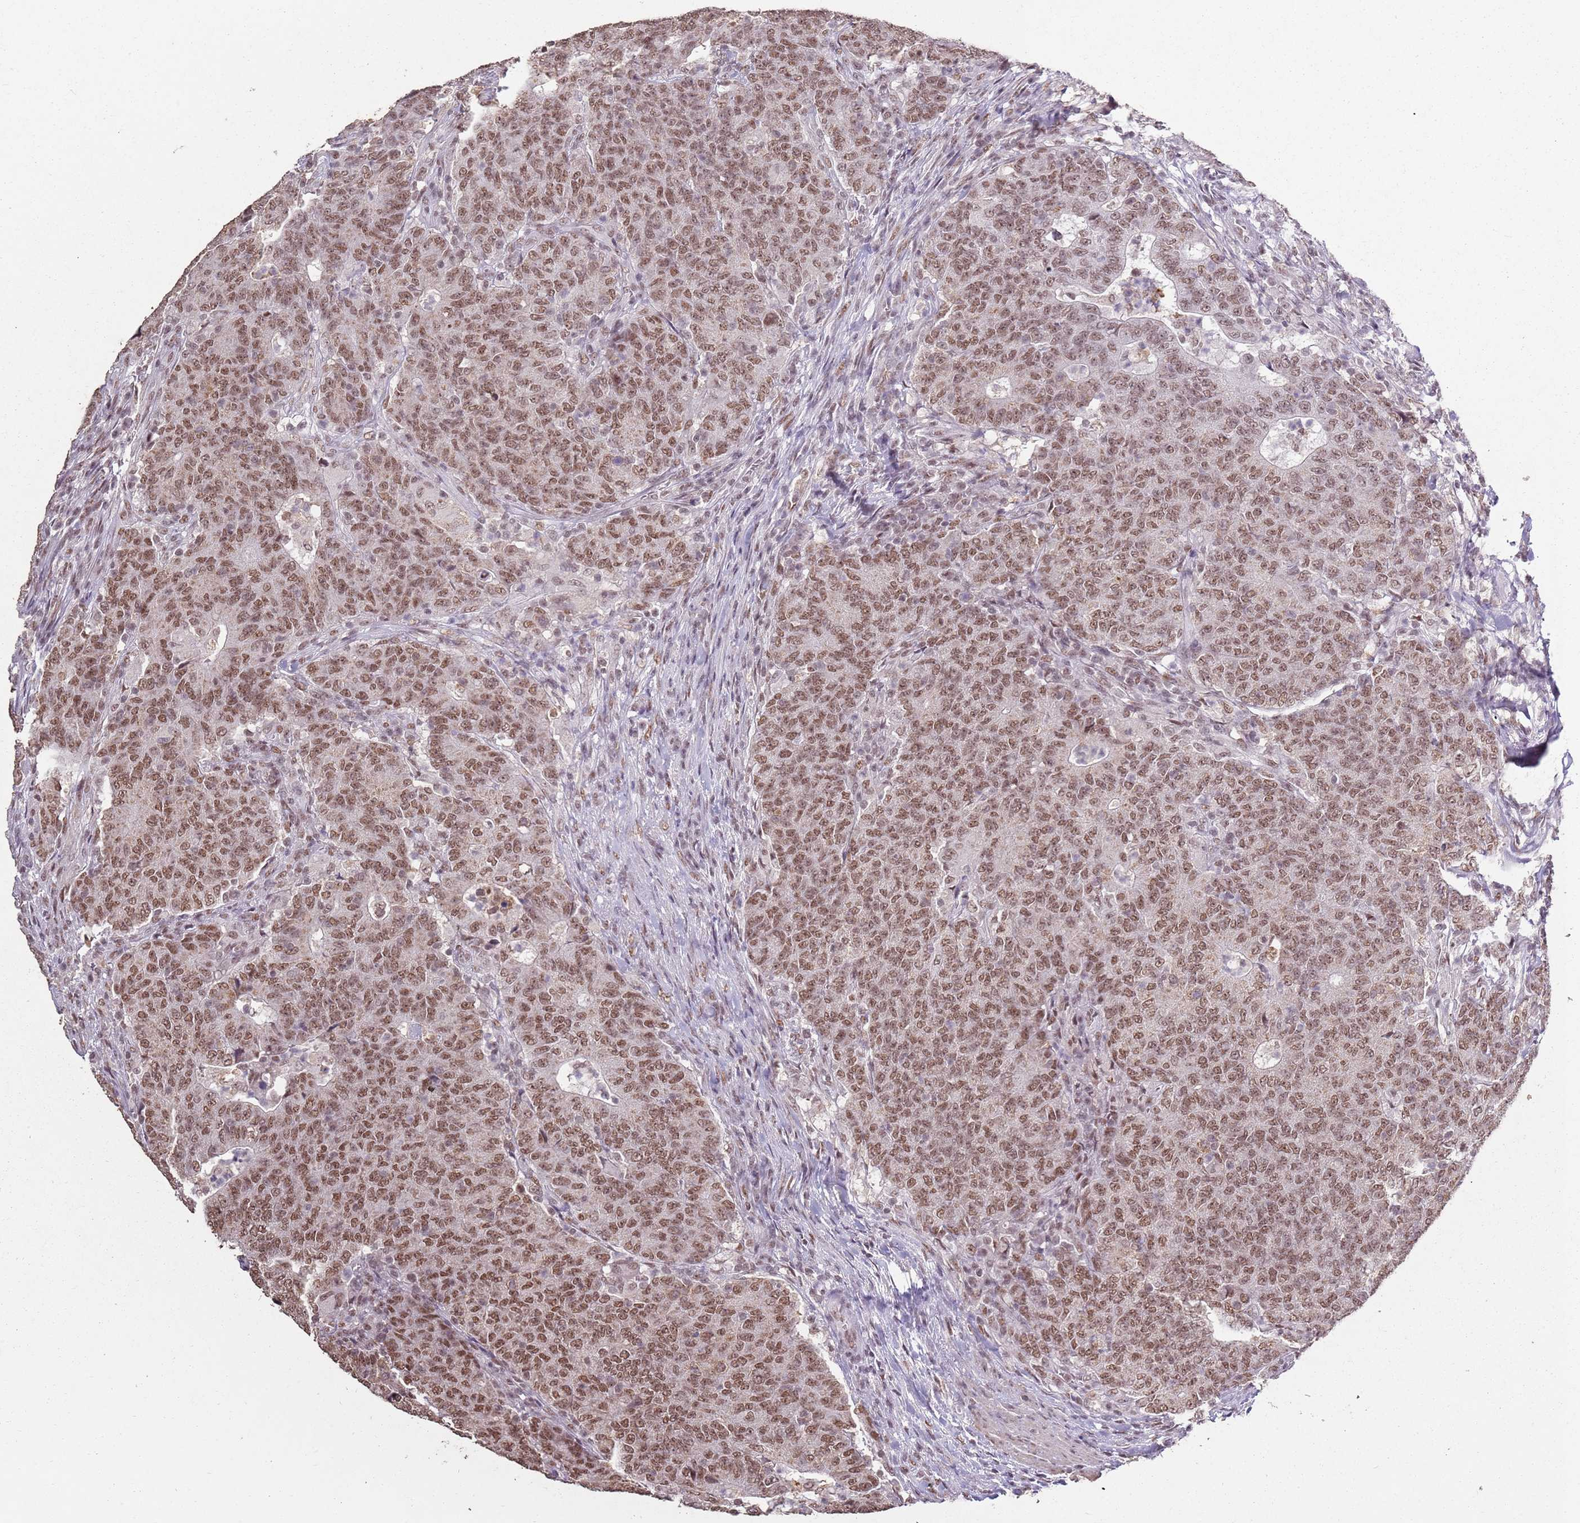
{"staining": {"intensity": "moderate", "quantity": ">75%", "location": "nuclear"}, "tissue": "colorectal cancer", "cell_type": "Tumor cells", "image_type": "cancer", "snomed": [{"axis": "morphology", "description": "Adenocarcinoma, NOS"}, {"axis": "topography", "description": "Colon"}], "caption": "Protein expression analysis of adenocarcinoma (colorectal) shows moderate nuclear expression in about >75% of tumor cells.", "gene": "ARL14EP", "patient": {"sex": "female", "age": 75}}